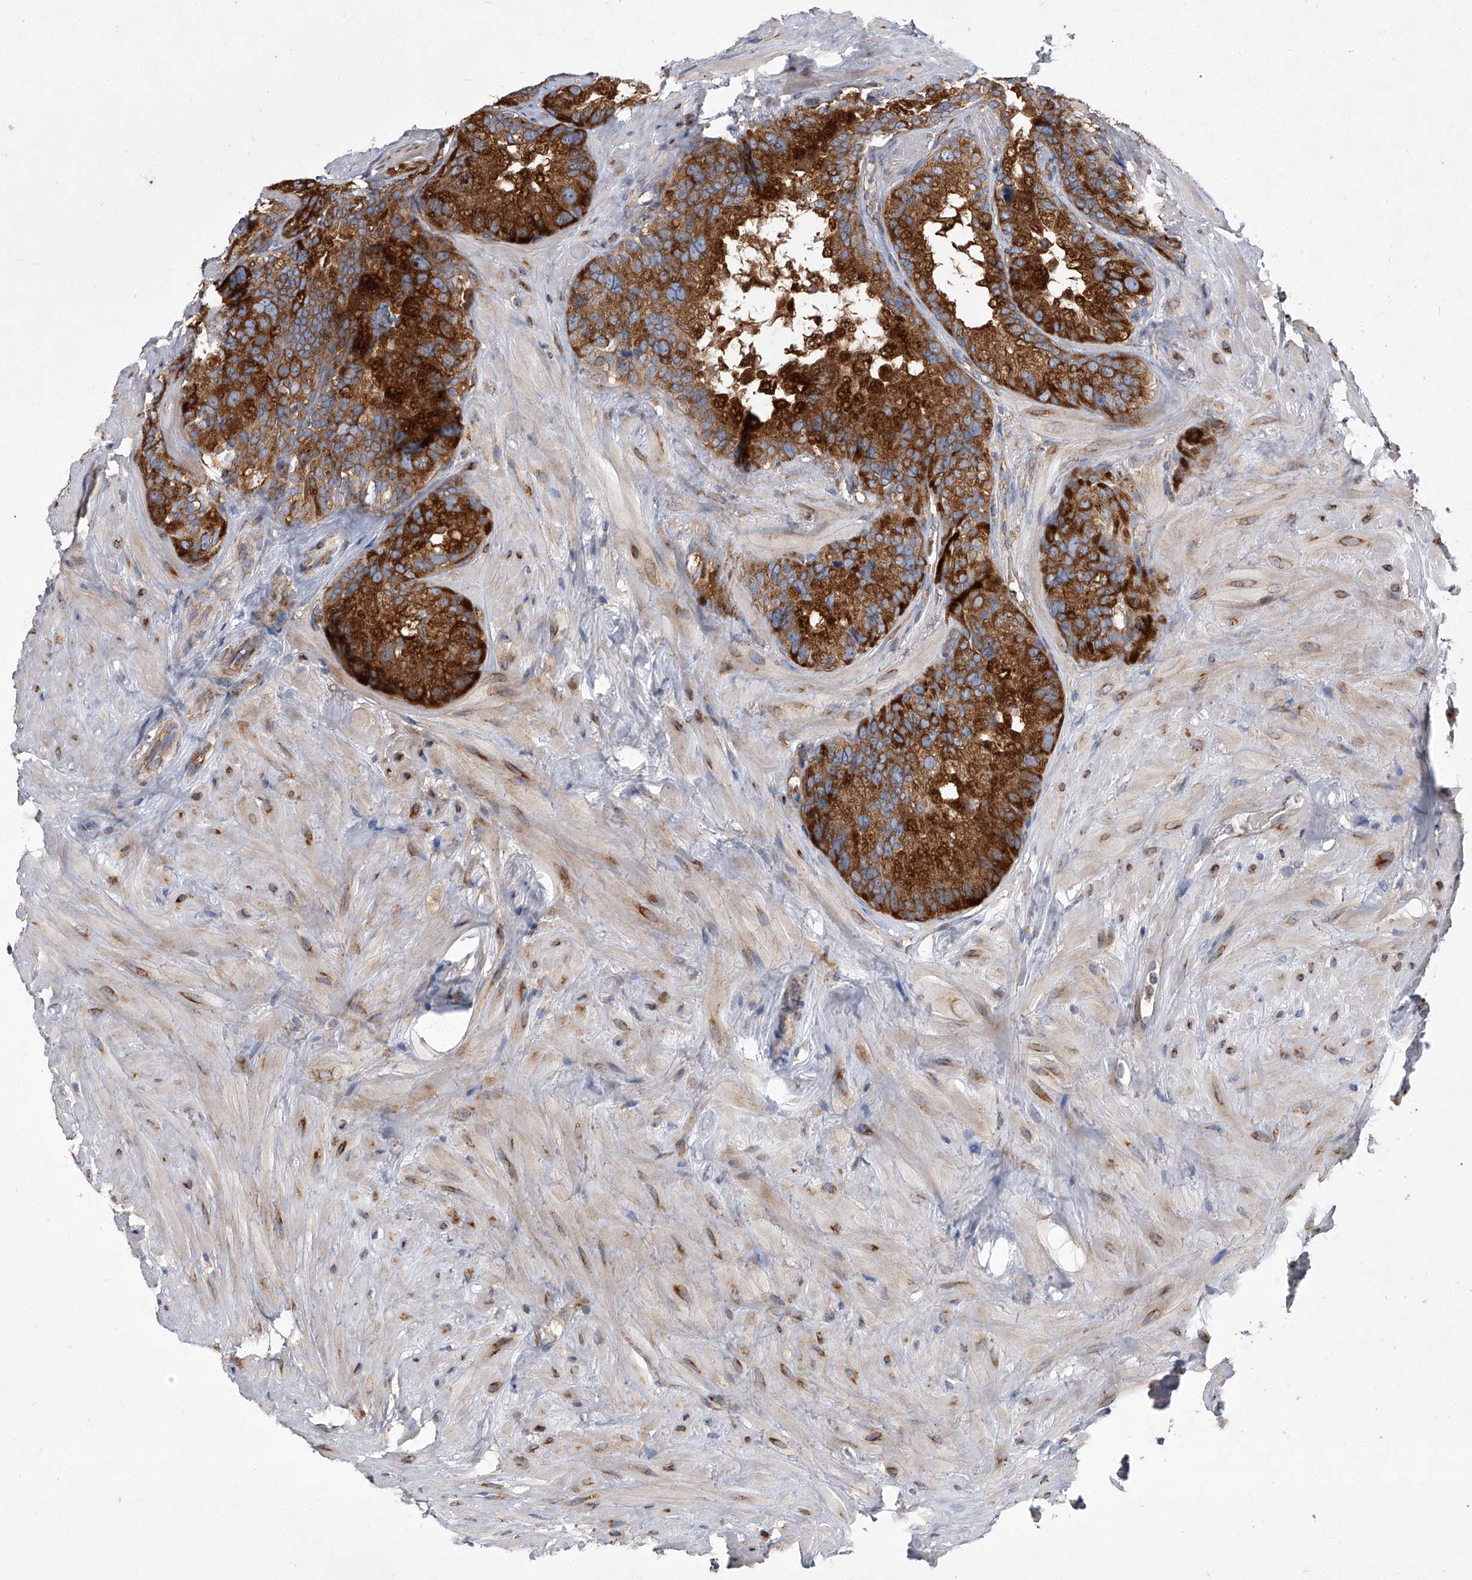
{"staining": {"intensity": "strong", "quantity": ">75%", "location": "cytoplasmic/membranous"}, "tissue": "seminal vesicle", "cell_type": "Glandular cells", "image_type": "normal", "snomed": [{"axis": "morphology", "description": "Normal tissue, NOS"}, {"axis": "topography", "description": "Seminal veicle"}], "caption": "DAB immunohistochemical staining of unremarkable seminal vesicle shows strong cytoplasmic/membranous protein expression in approximately >75% of glandular cells. (IHC, brightfield microscopy, high magnification).", "gene": "EIF2S2", "patient": {"sex": "male", "age": 80}}